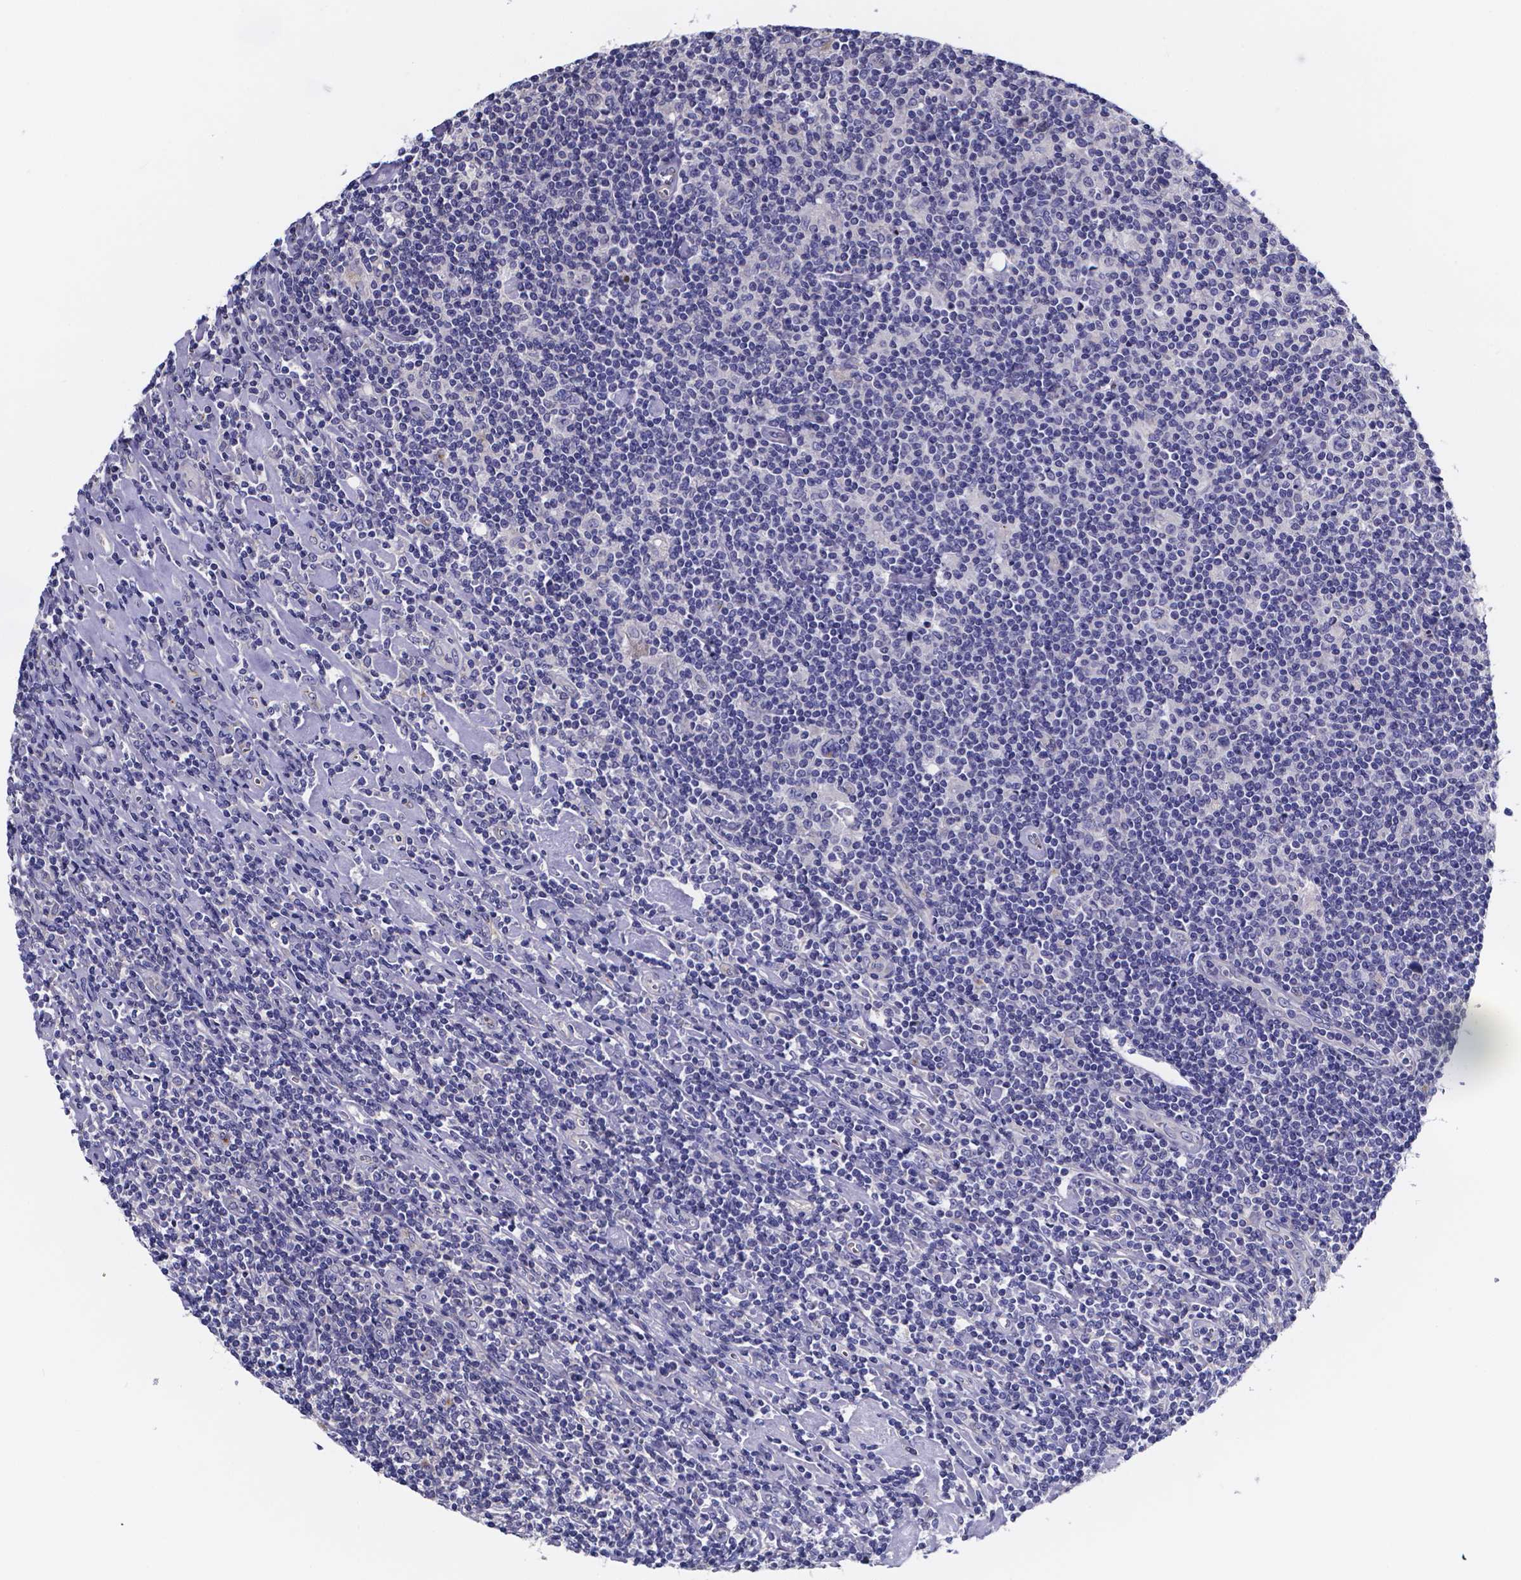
{"staining": {"intensity": "weak", "quantity": "<25%", "location": "cytoplasmic/membranous"}, "tissue": "lymphoma", "cell_type": "Tumor cells", "image_type": "cancer", "snomed": [{"axis": "morphology", "description": "Hodgkin's disease, NOS"}, {"axis": "topography", "description": "Lymph node"}], "caption": "IHC of human lymphoma displays no expression in tumor cells.", "gene": "SFRP4", "patient": {"sex": "male", "age": 40}}